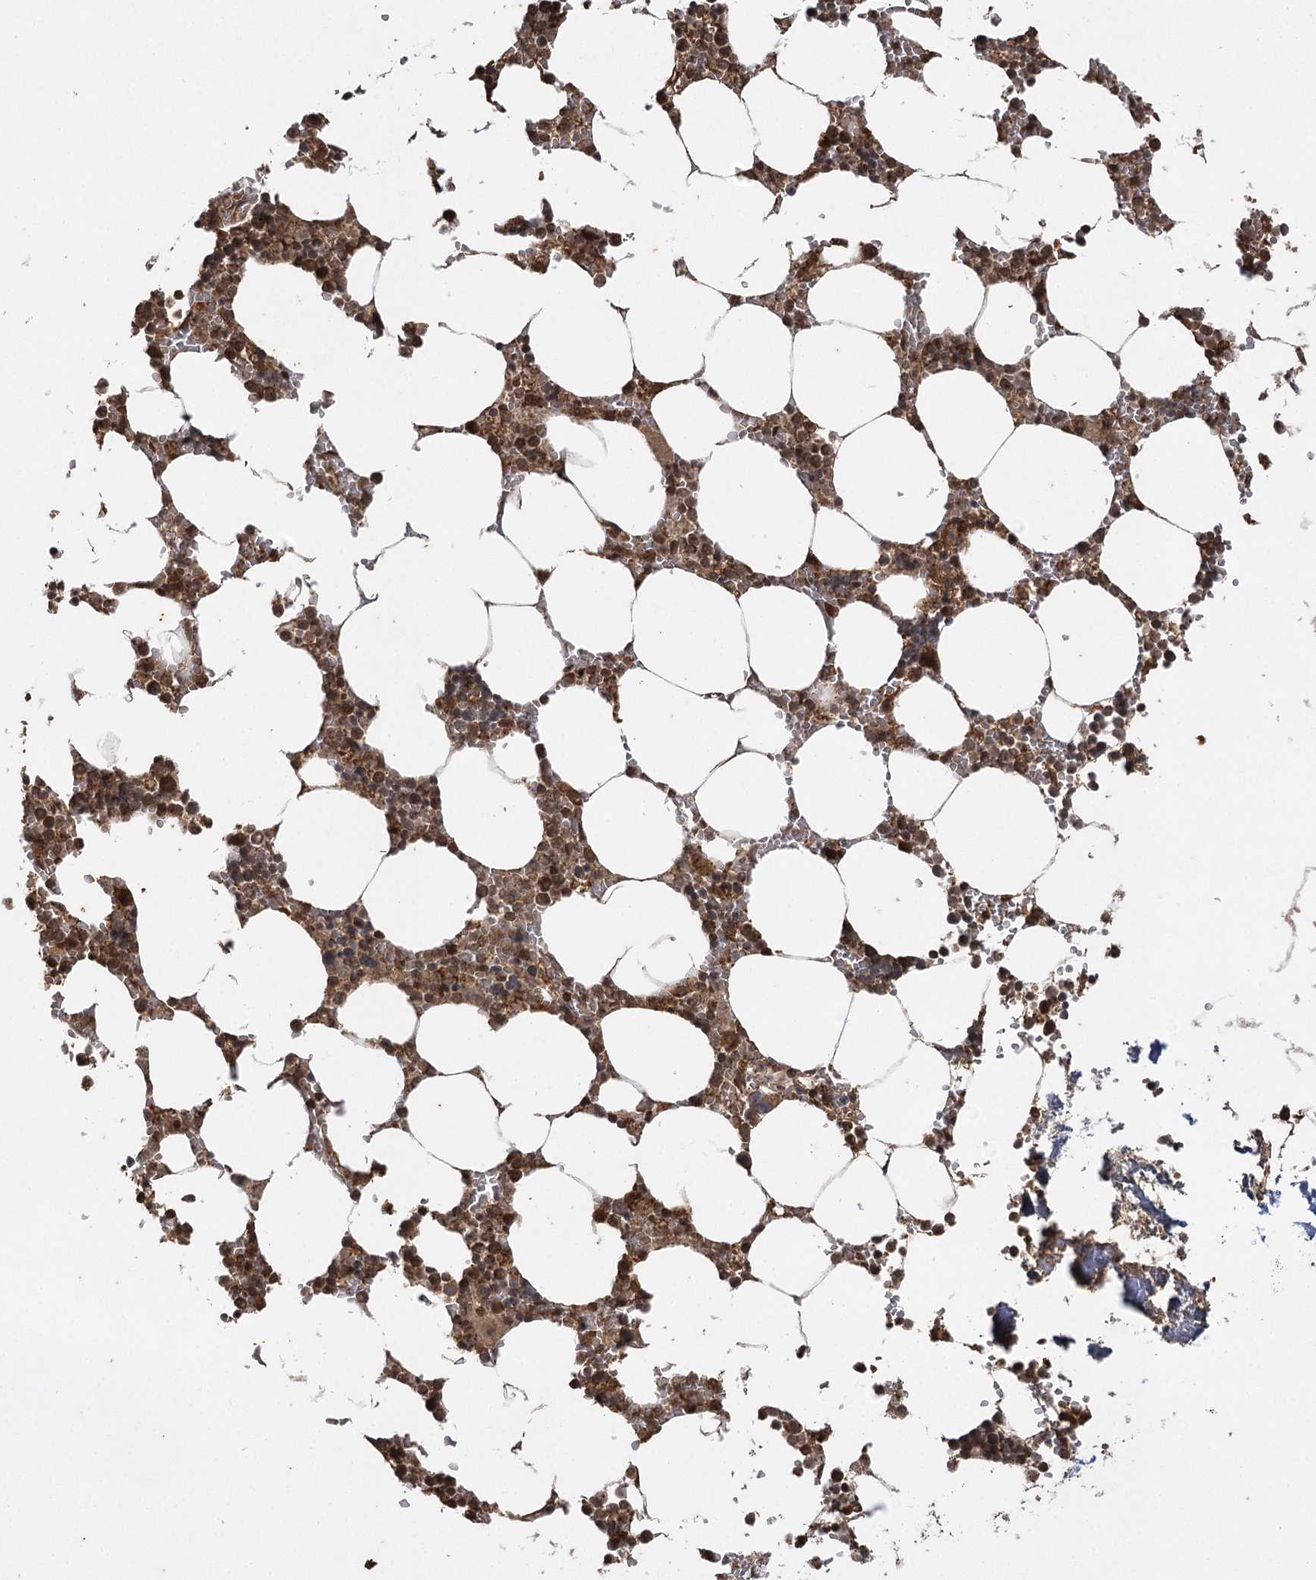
{"staining": {"intensity": "strong", "quantity": ">75%", "location": "cytoplasmic/membranous,nuclear"}, "tissue": "bone marrow", "cell_type": "Hematopoietic cells", "image_type": "normal", "snomed": [{"axis": "morphology", "description": "Normal tissue, NOS"}, {"axis": "topography", "description": "Bone marrow"}], "caption": "Protein expression analysis of benign human bone marrow reveals strong cytoplasmic/membranous,nuclear expression in about >75% of hematopoietic cells. Immunohistochemistry (ihc) stains the protein of interest in brown and the nuclei are stained blue.", "gene": "IL11RA", "patient": {"sex": "male", "age": 70}}